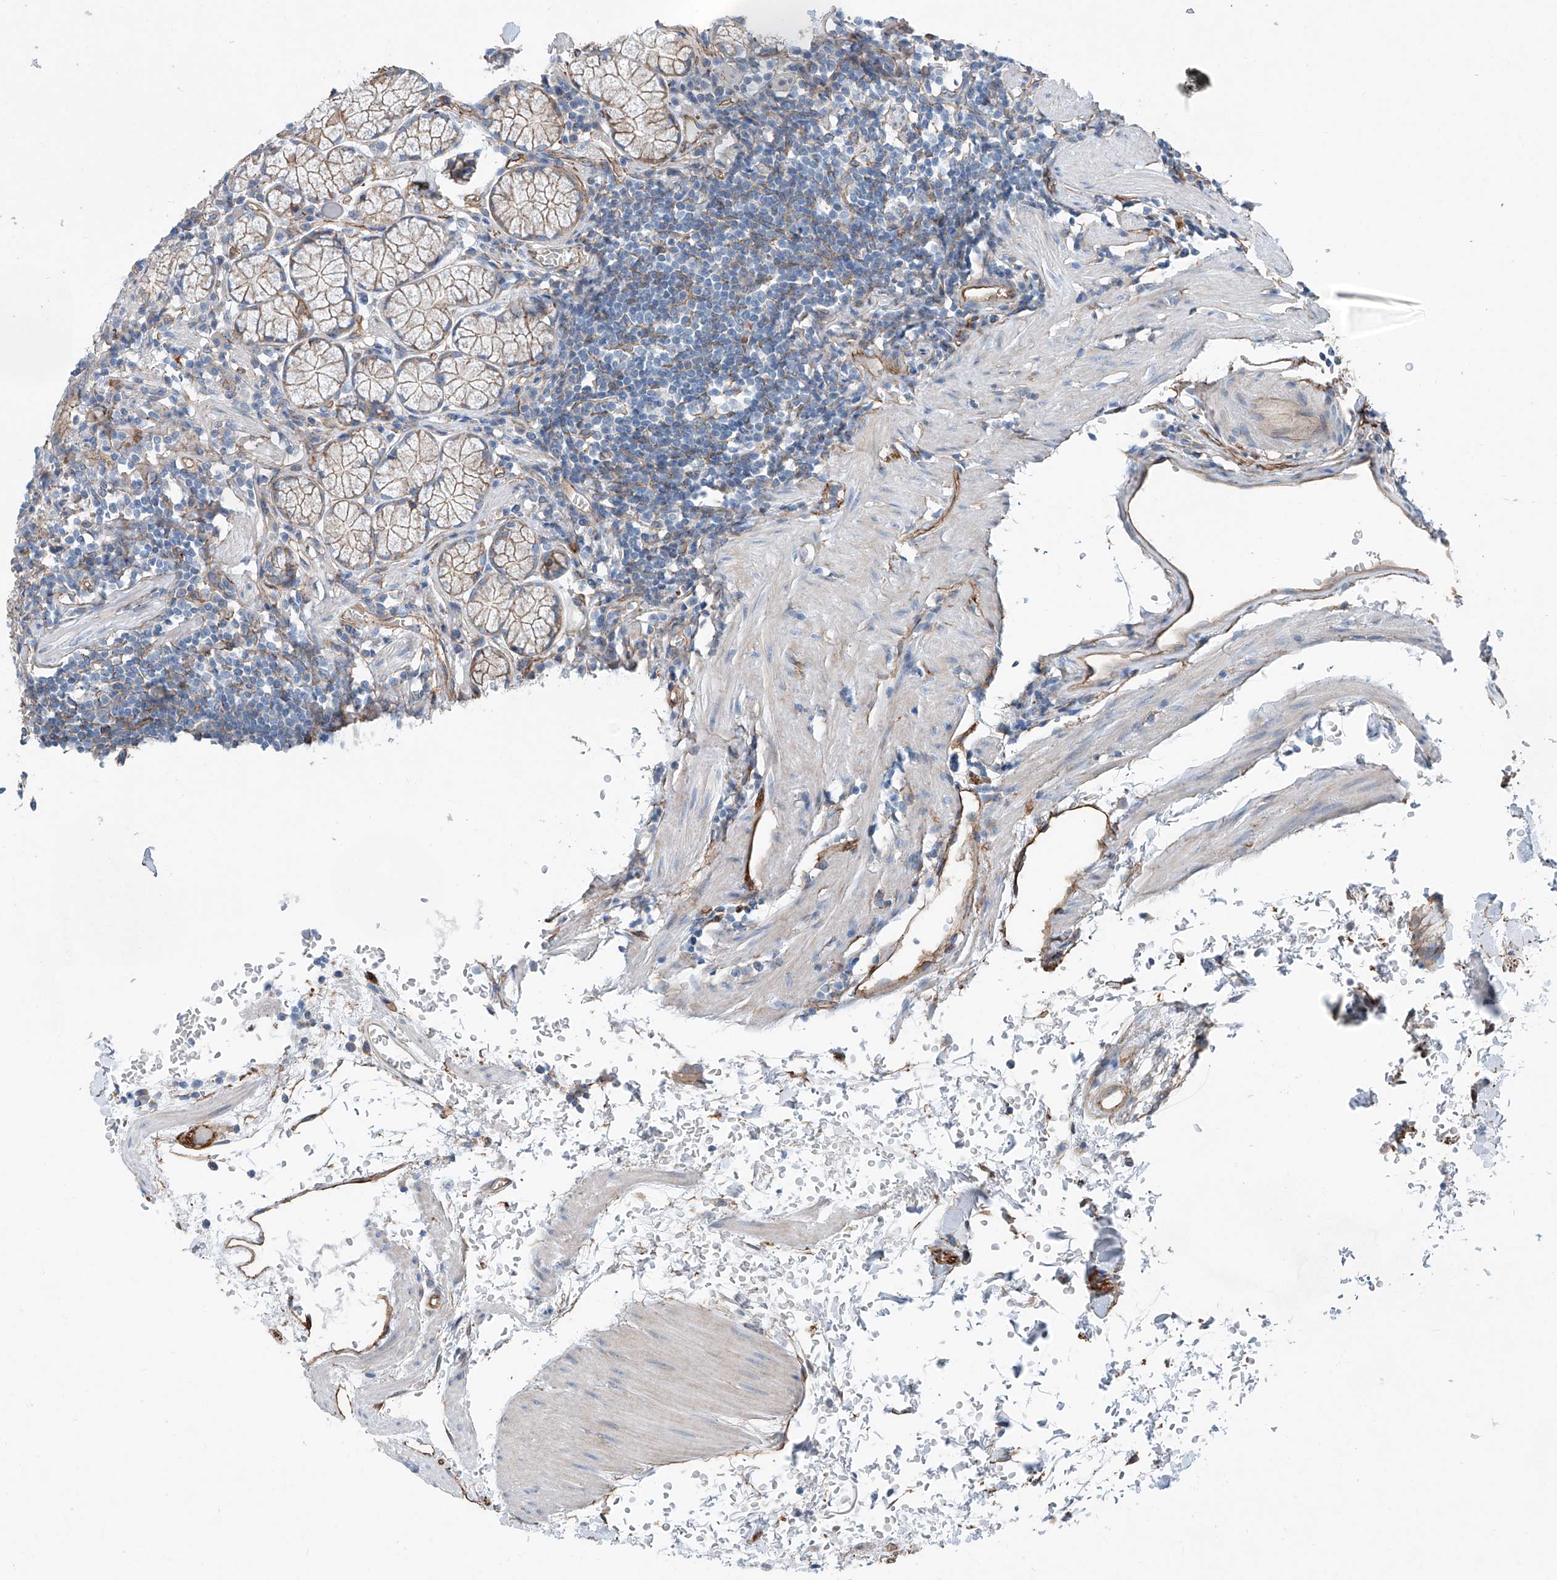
{"staining": {"intensity": "moderate", "quantity": "25%-75%", "location": "cytoplasmic/membranous"}, "tissue": "stomach", "cell_type": "Glandular cells", "image_type": "normal", "snomed": [{"axis": "morphology", "description": "Normal tissue, NOS"}, {"axis": "topography", "description": "Stomach"}], "caption": "Immunohistochemical staining of unremarkable stomach displays 25%-75% levels of moderate cytoplasmic/membranous protein expression in about 25%-75% of glandular cells. Nuclei are stained in blue.", "gene": "THEMIS2", "patient": {"sex": "male", "age": 55}}